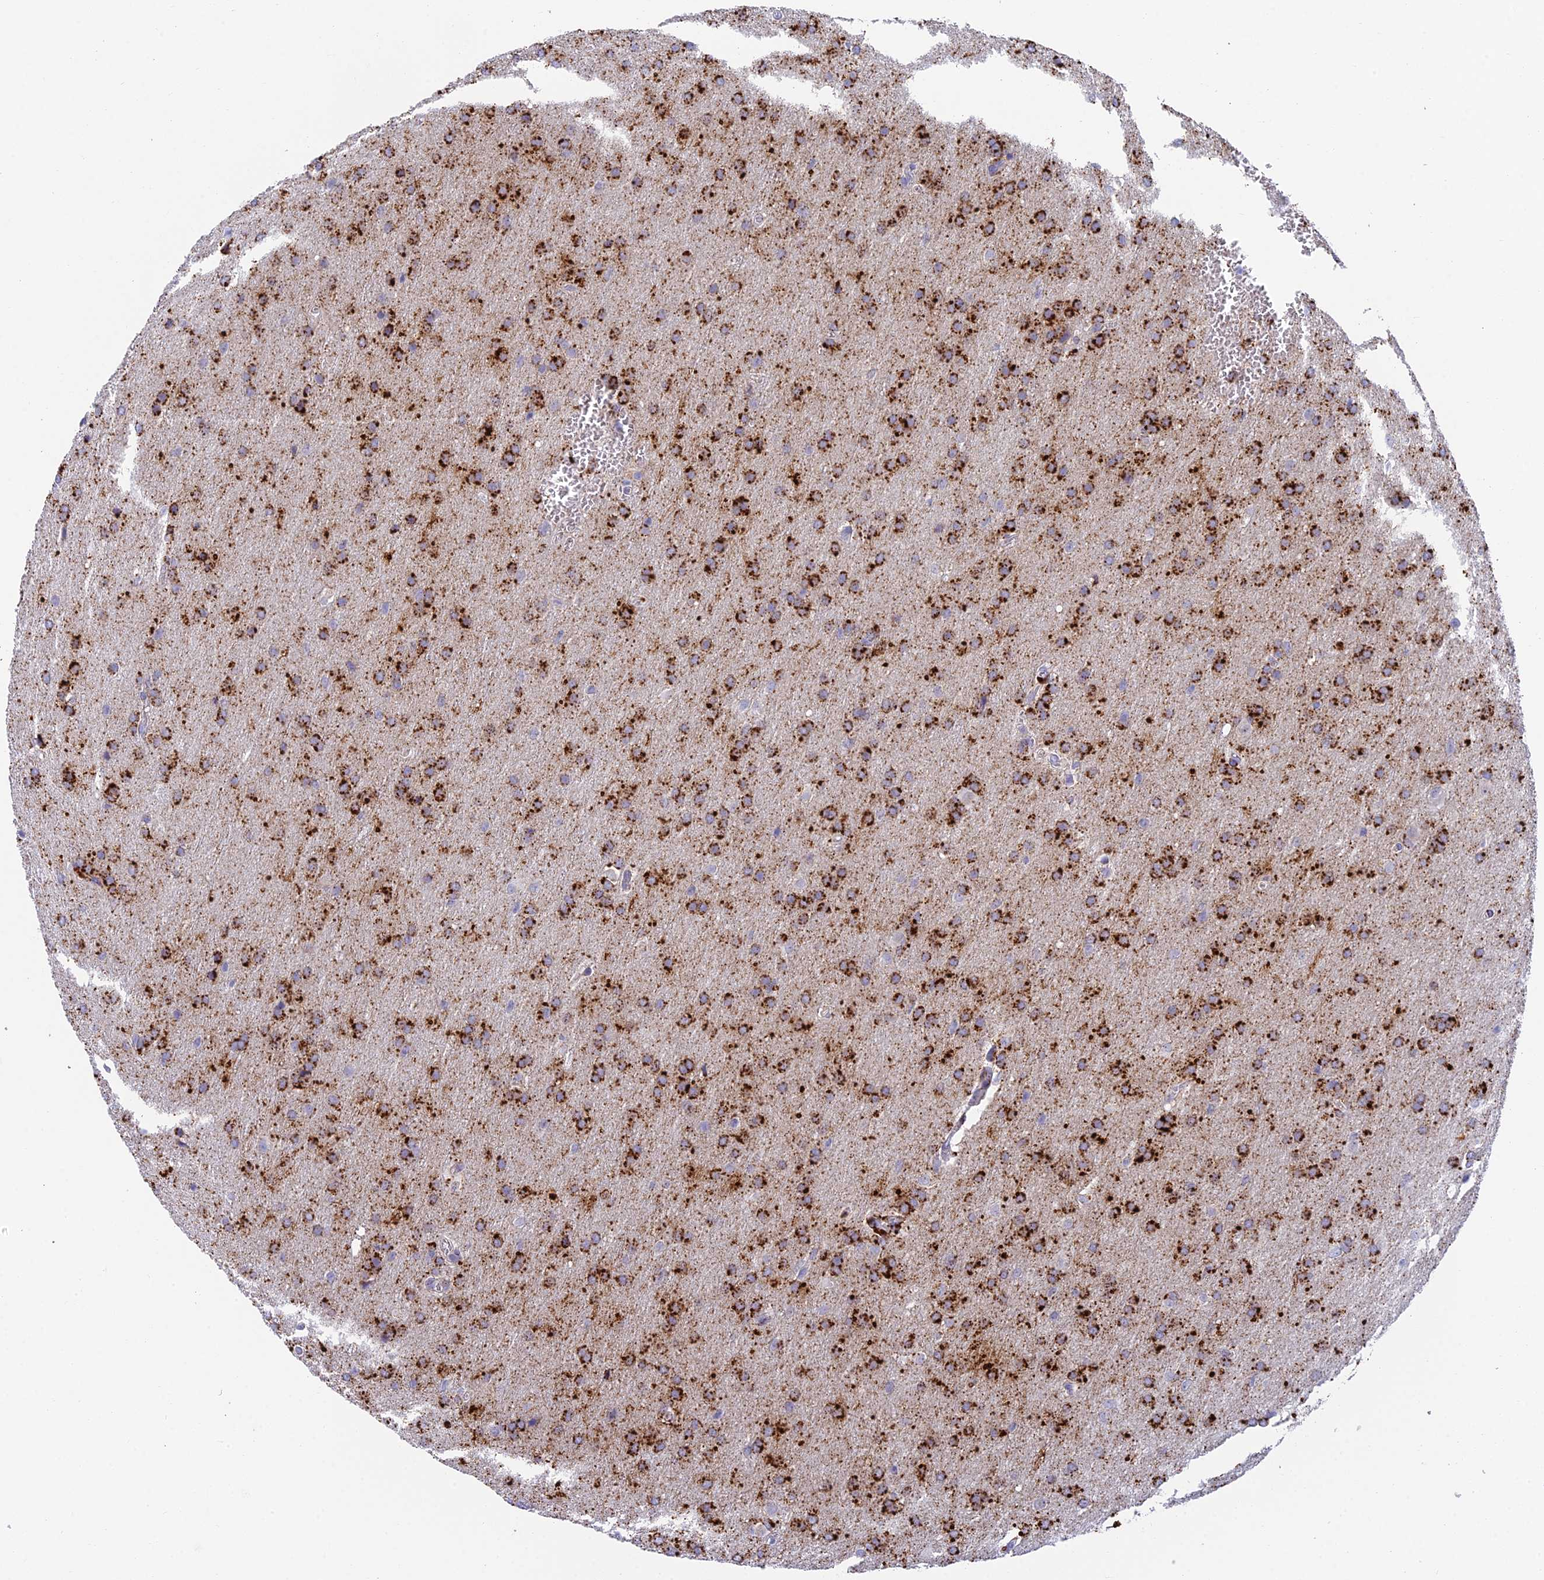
{"staining": {"intensity": "strong", "quantity": ">75%", "location": "cytoplasmic/membranous"}, "tissue": "glioma", "cell_type": "Tumor cells", "image_type": "cancer", "snomed": [{"axis": "morphology", "description": "Glioma, malignant, Low grade"}, {"axis": "topography", "description": "Brain"}], "caption": "Immunohistochemical staining of glioma displays strong cytoplasmic/membranous protein expression in approximately >75% of tumor cells.", "gene": "ADAMTS13", "patient": {"sex": "female", "age": 32}}